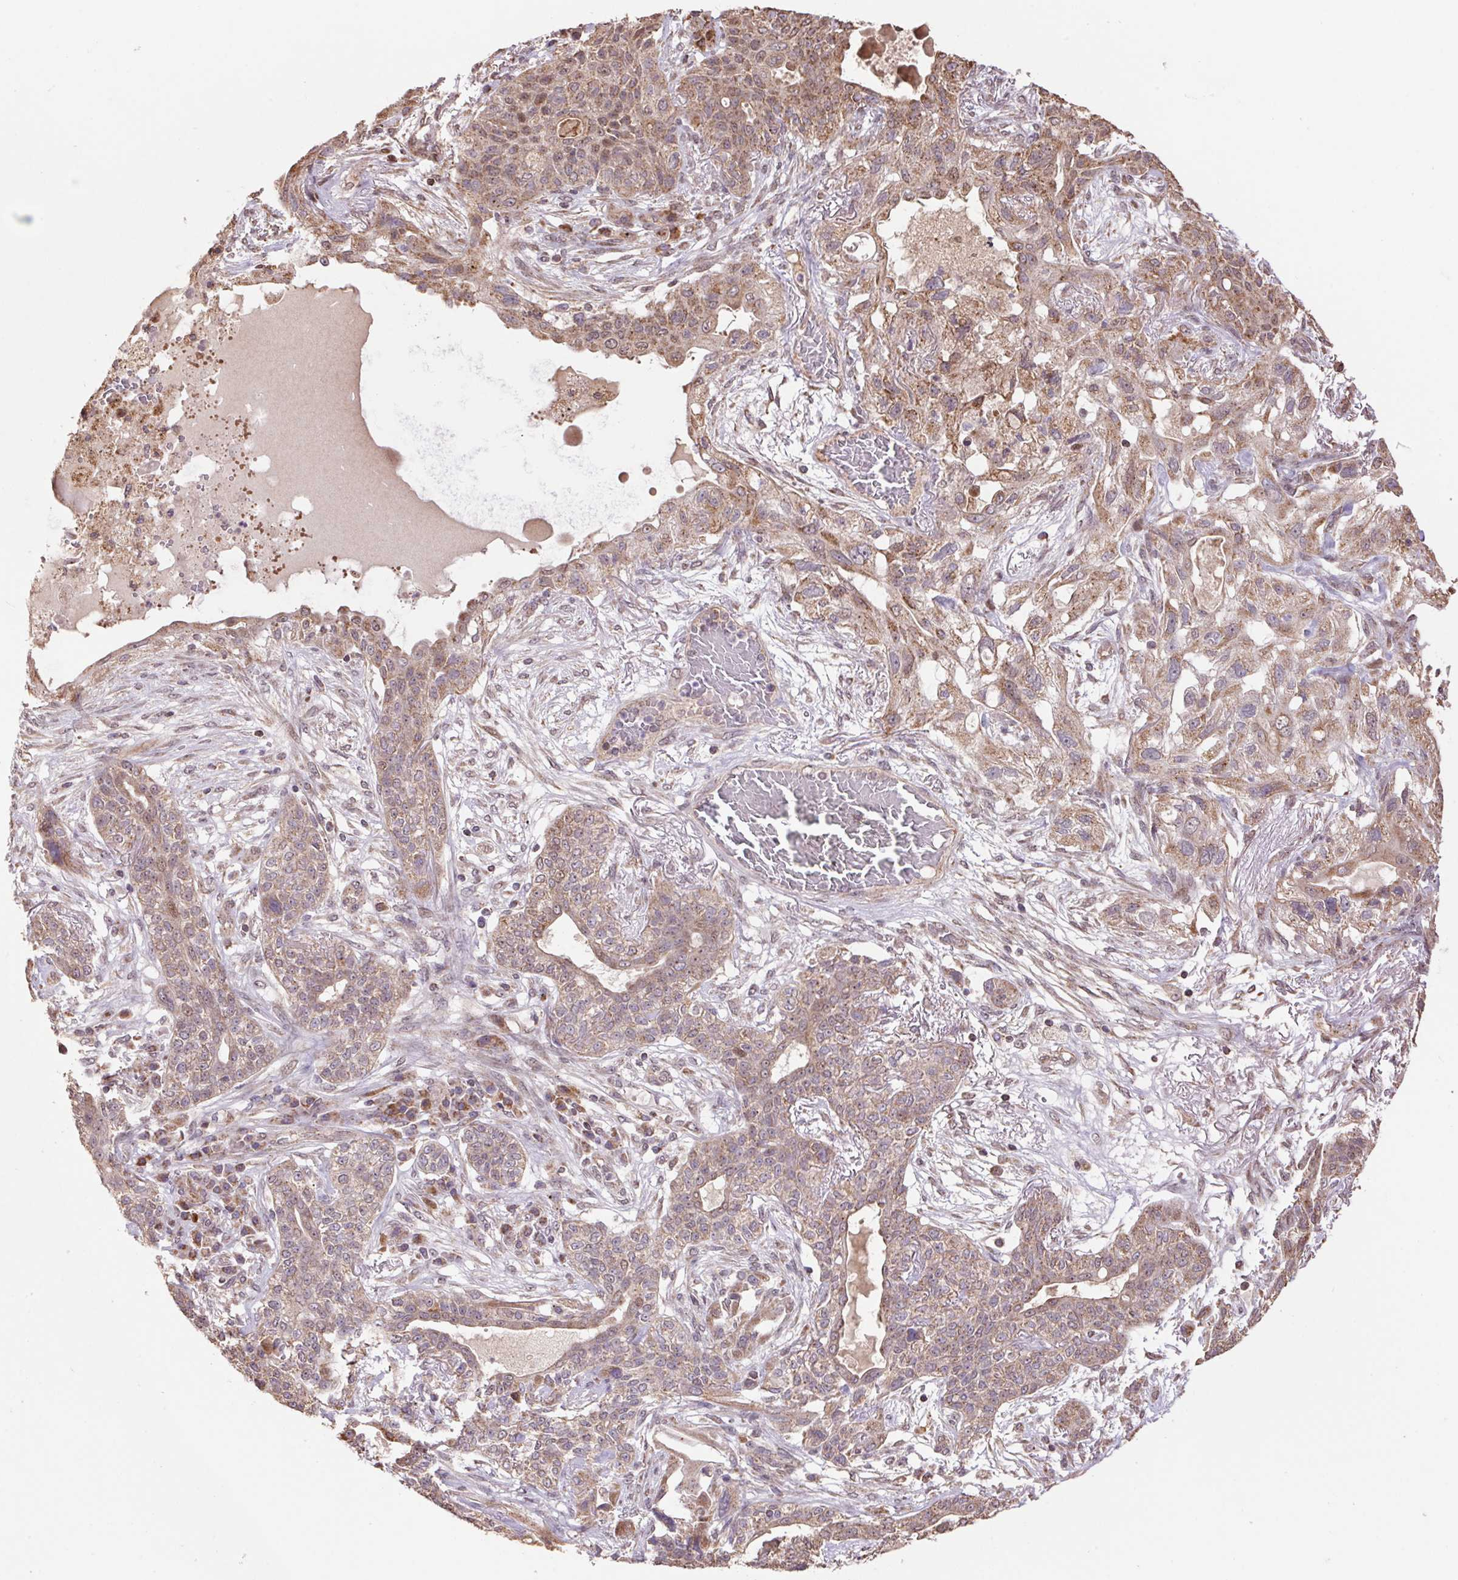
{"staining": {"intensity": "moderate", "quantity": "25%-75%", "location": "cytoplasmic/membranous"}, "tissue": "lung cancer", "cell_type": "Tumor cells", "image_type": "cancer", "snomed": [{"axis": "morphology", "description": "Squamous cell carcinoma, NOS"}, {"axis": "topography", "description": "Lung"}], "caption": "Immunohistochemical staining of human squamous cell carcinoma (lung) exhibits medium levels of moderate cytoplasmic/membranous protein expression in approximately 25%-75% of tumor cells.", "gene": "PDHA1", "patient": {"sex": "female", "age": 70}}